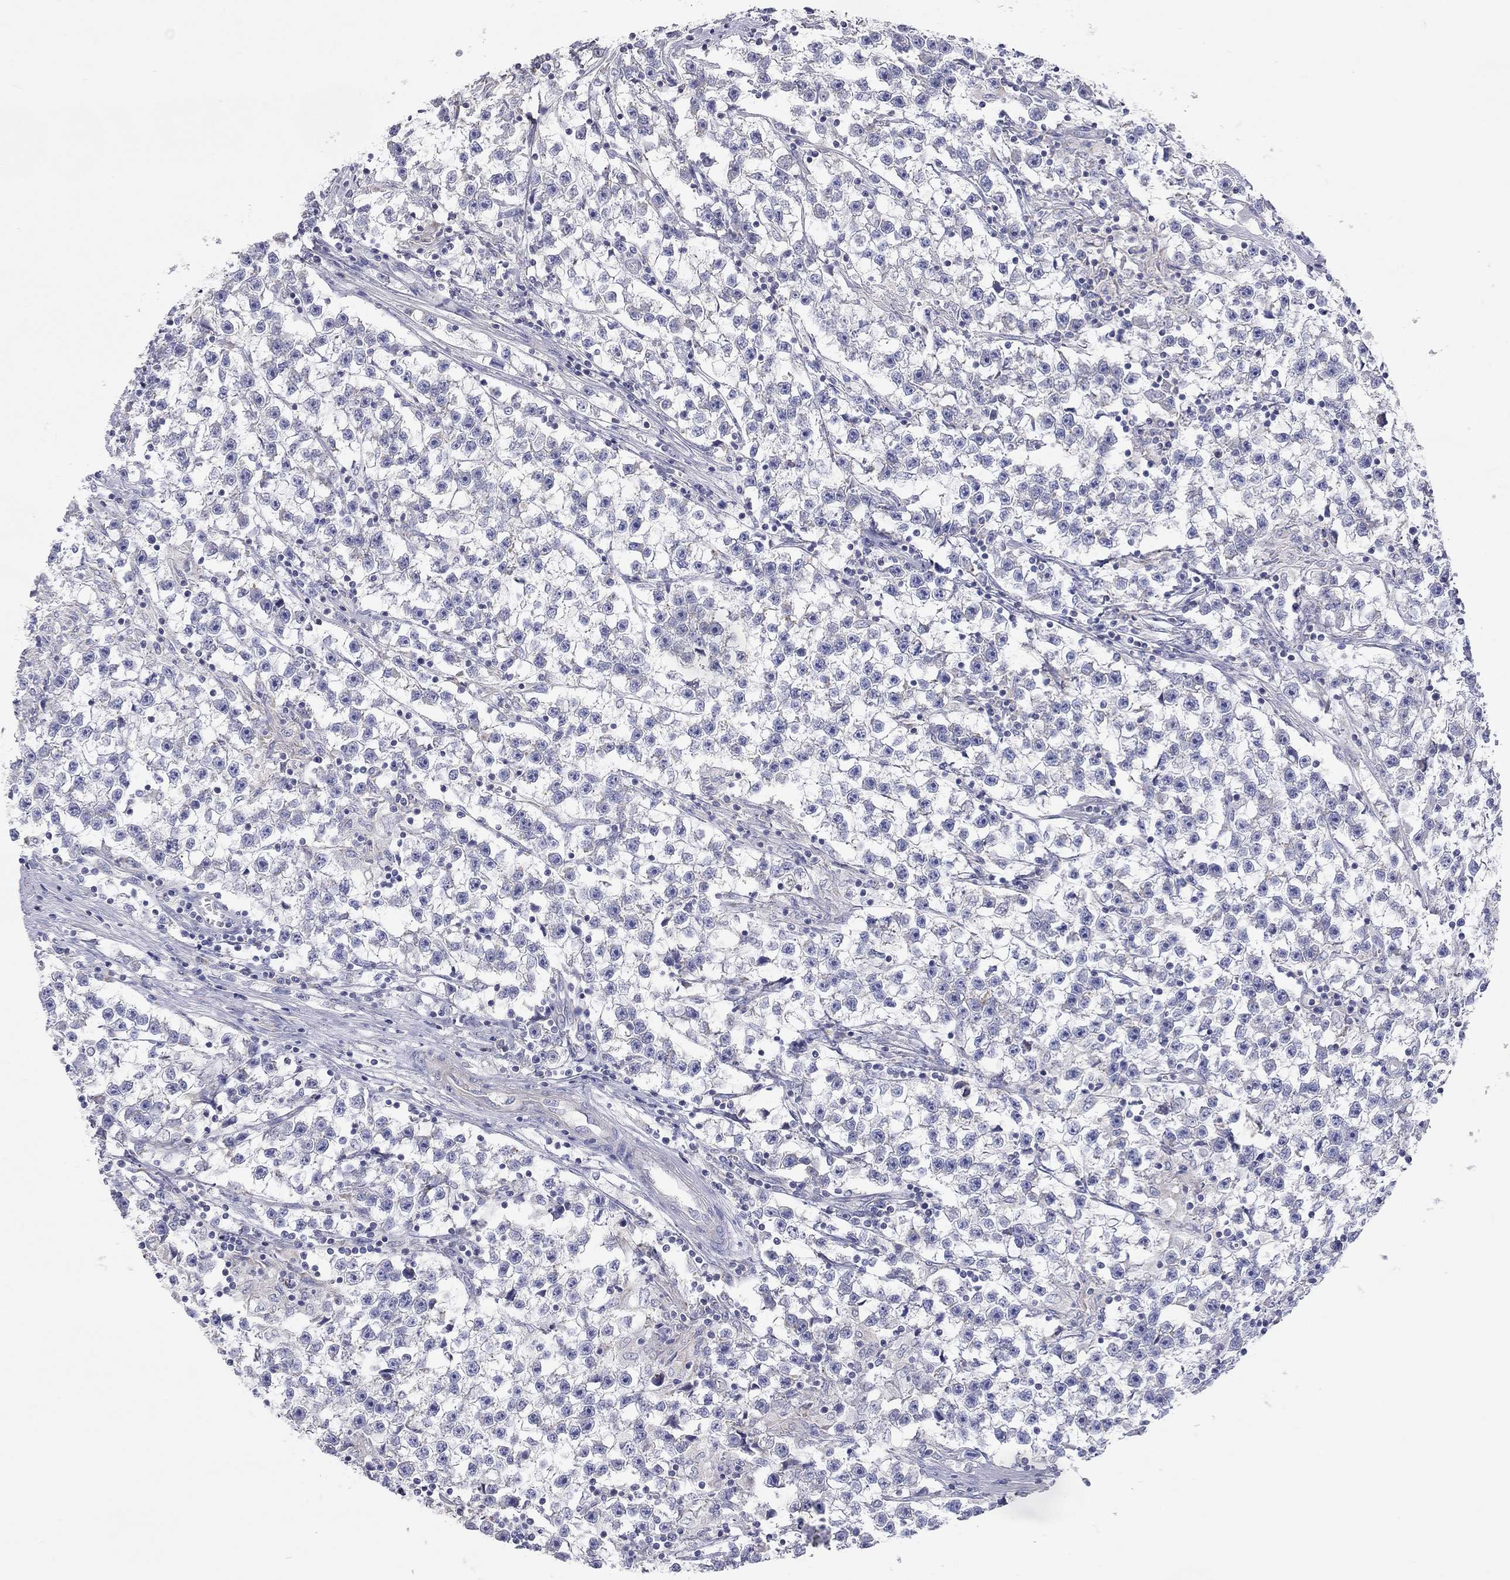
{"staining": {"intensity": "negative", "quantity": "none", "location": "none"}, "tissue": "testis cancer", "cell_type": "Tumor cells", "image_type": "cancer", "snomed": [{"axis": "morphology", "description": "Seminoma, NOS"}, {"axis": "topography", "description": "Testis"}], "caption": "High power microscopy photomicrograph of an IHC photomicrograph of testis cancer (seminoma), revealing no significant positivity in tumor cells.", "gene": "RCAN1", "patient": {"sex": "male", "age": 59}}